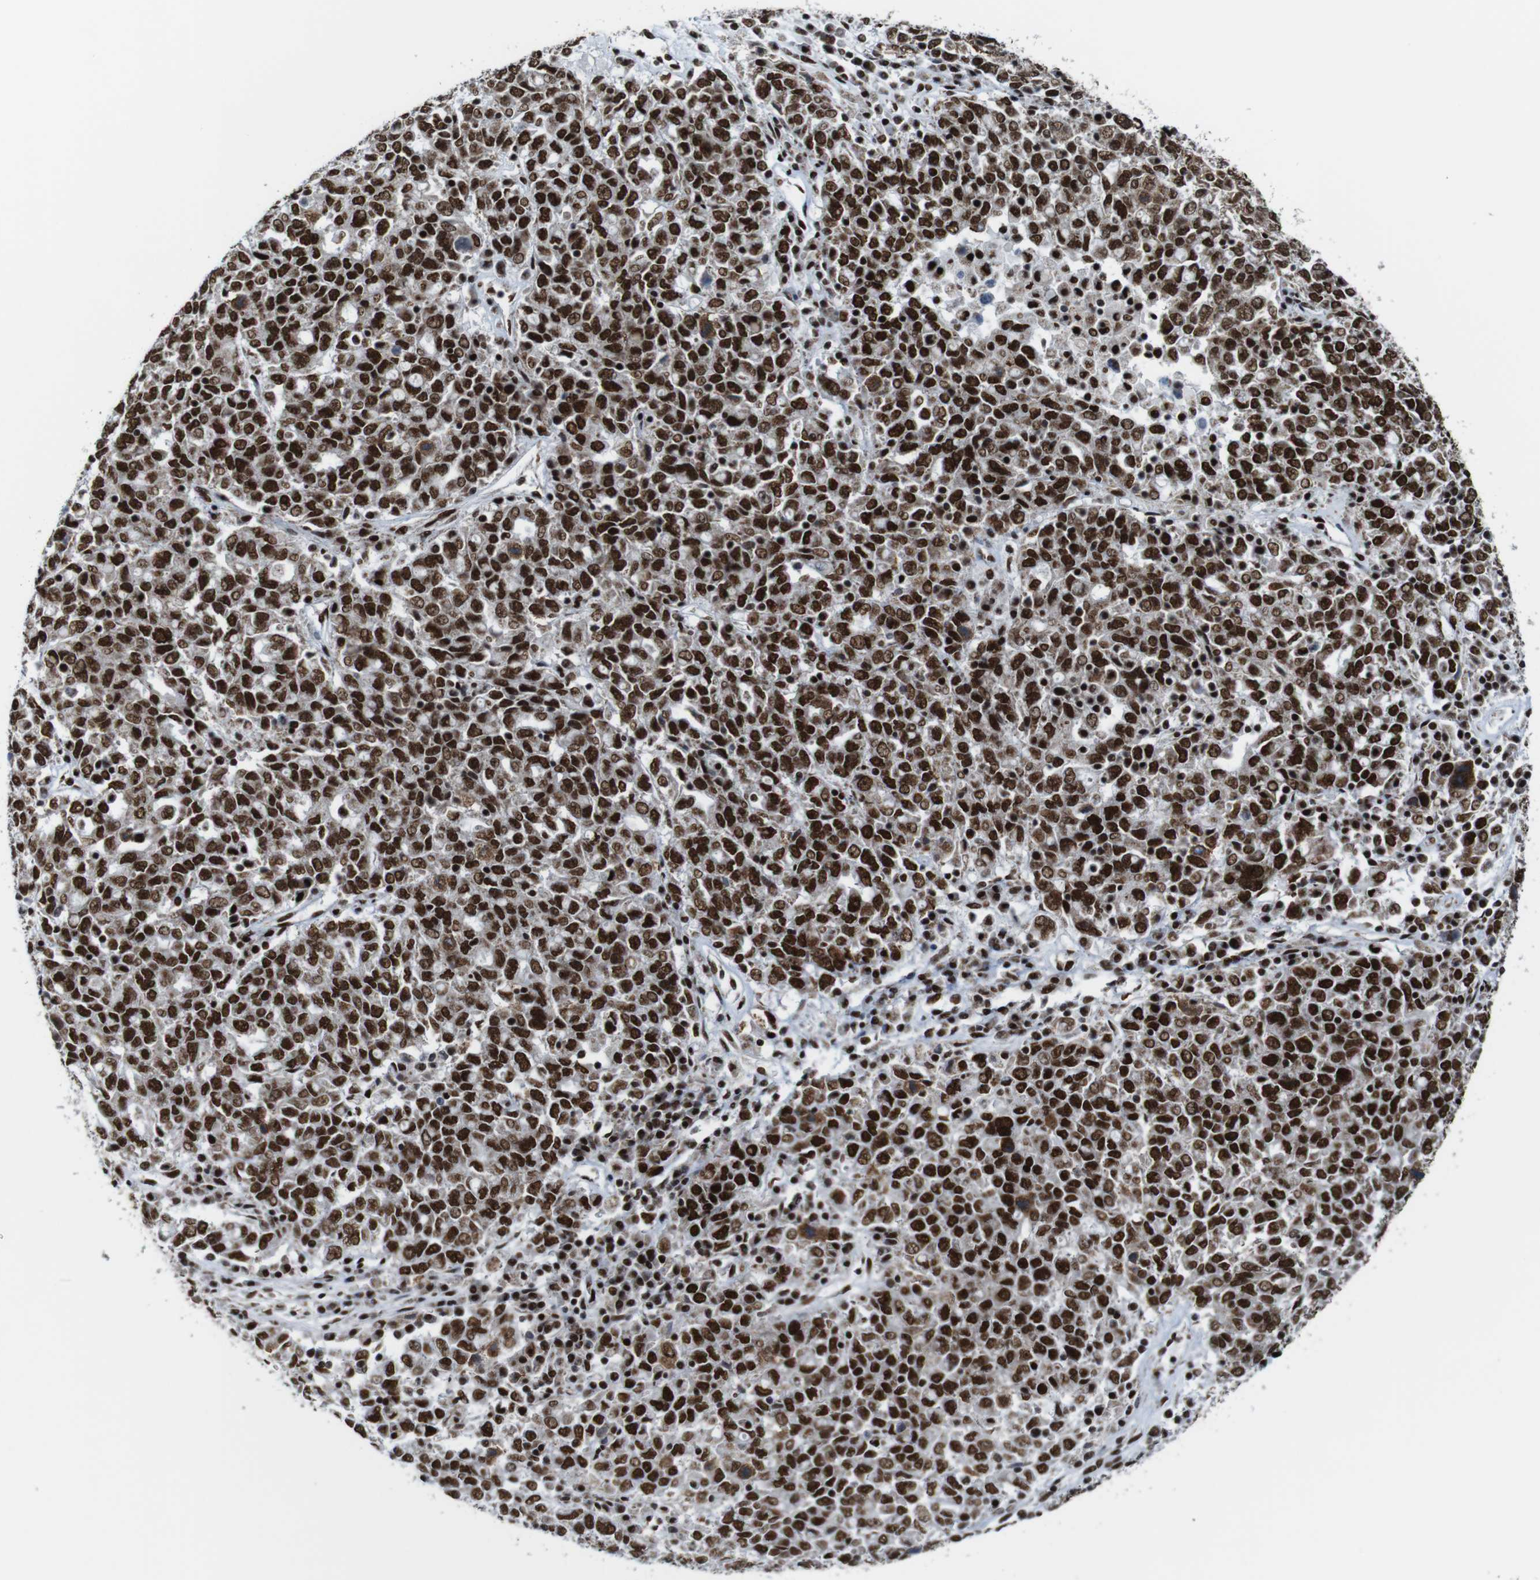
{"staining": {"intensity": "strong", "quantity": ">75%", "location": "nuclear"}, "tissue": "ovarian cancer", "cell_type": "Tumor cells", "image_type": "cancer", "snomed": [{"axis": "morphology", "description": "Carcinoma, endometroid"}, {"axis": "topography", "description": "Ovary"}], "caption": "Tumor cells display strong nuclear staining in approximately >75% of cells in ovarian cancer.", "gene": "ROMO1", "patient": {"sex": "female", "age": 62}}